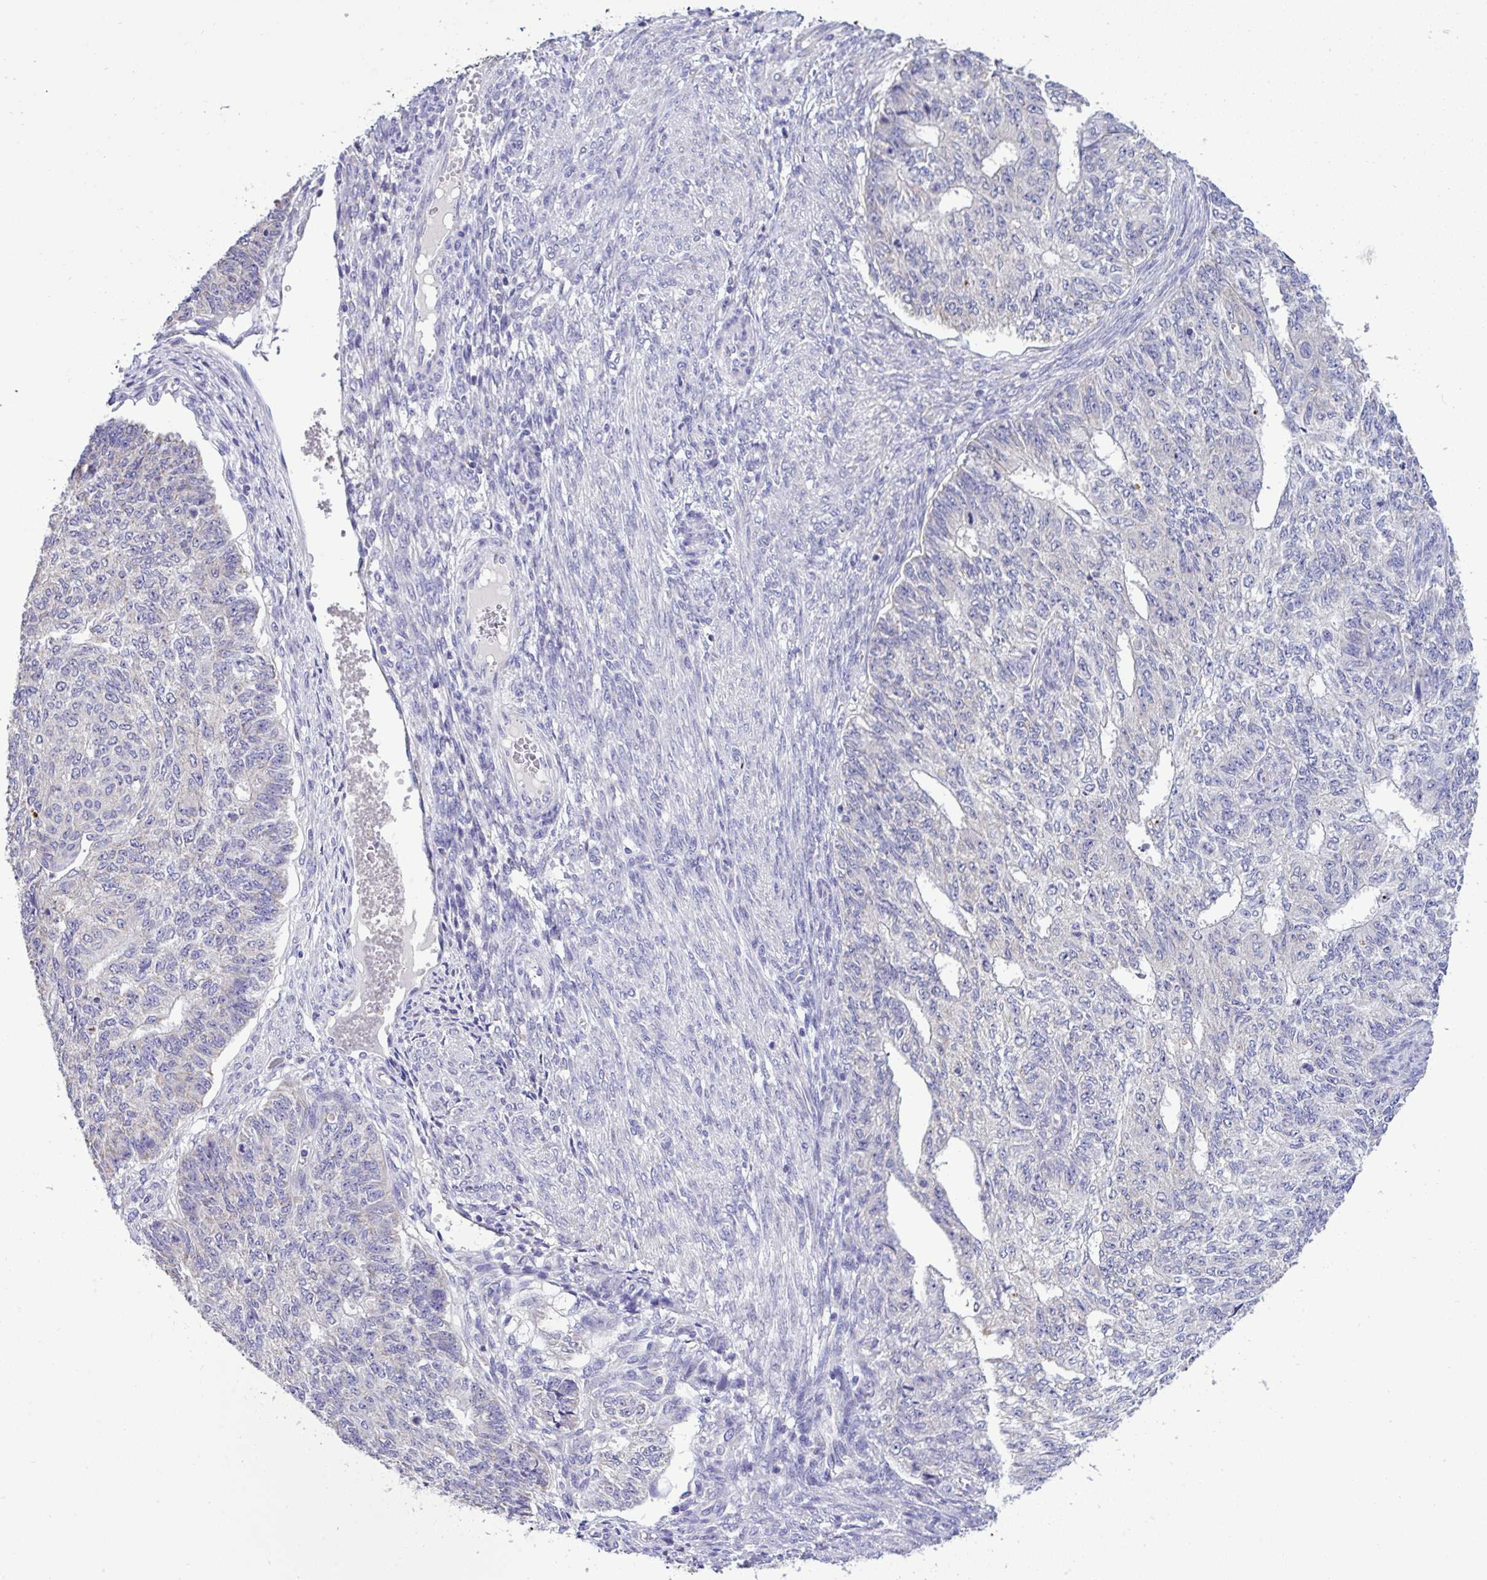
{"staining": {"intensity": "negative", "quantity": "none", "location": "none"}, "tissue": "endometrial cancer", "cell_type": "Tumor cells", "image_type": "cancer", "snomed": [{"axis": "morphology", "description": "Adenocarcinoma, NOS"}, {"axis": "topography", "description": "Endometrium"}], "caption": "Immunohistochemical staining of human adenocarcinoma (endometrial) exhibits no significant expression in tumor cells.", "gene": "ST8SIA2", "patient": {"sex": "female", "age": 32}}